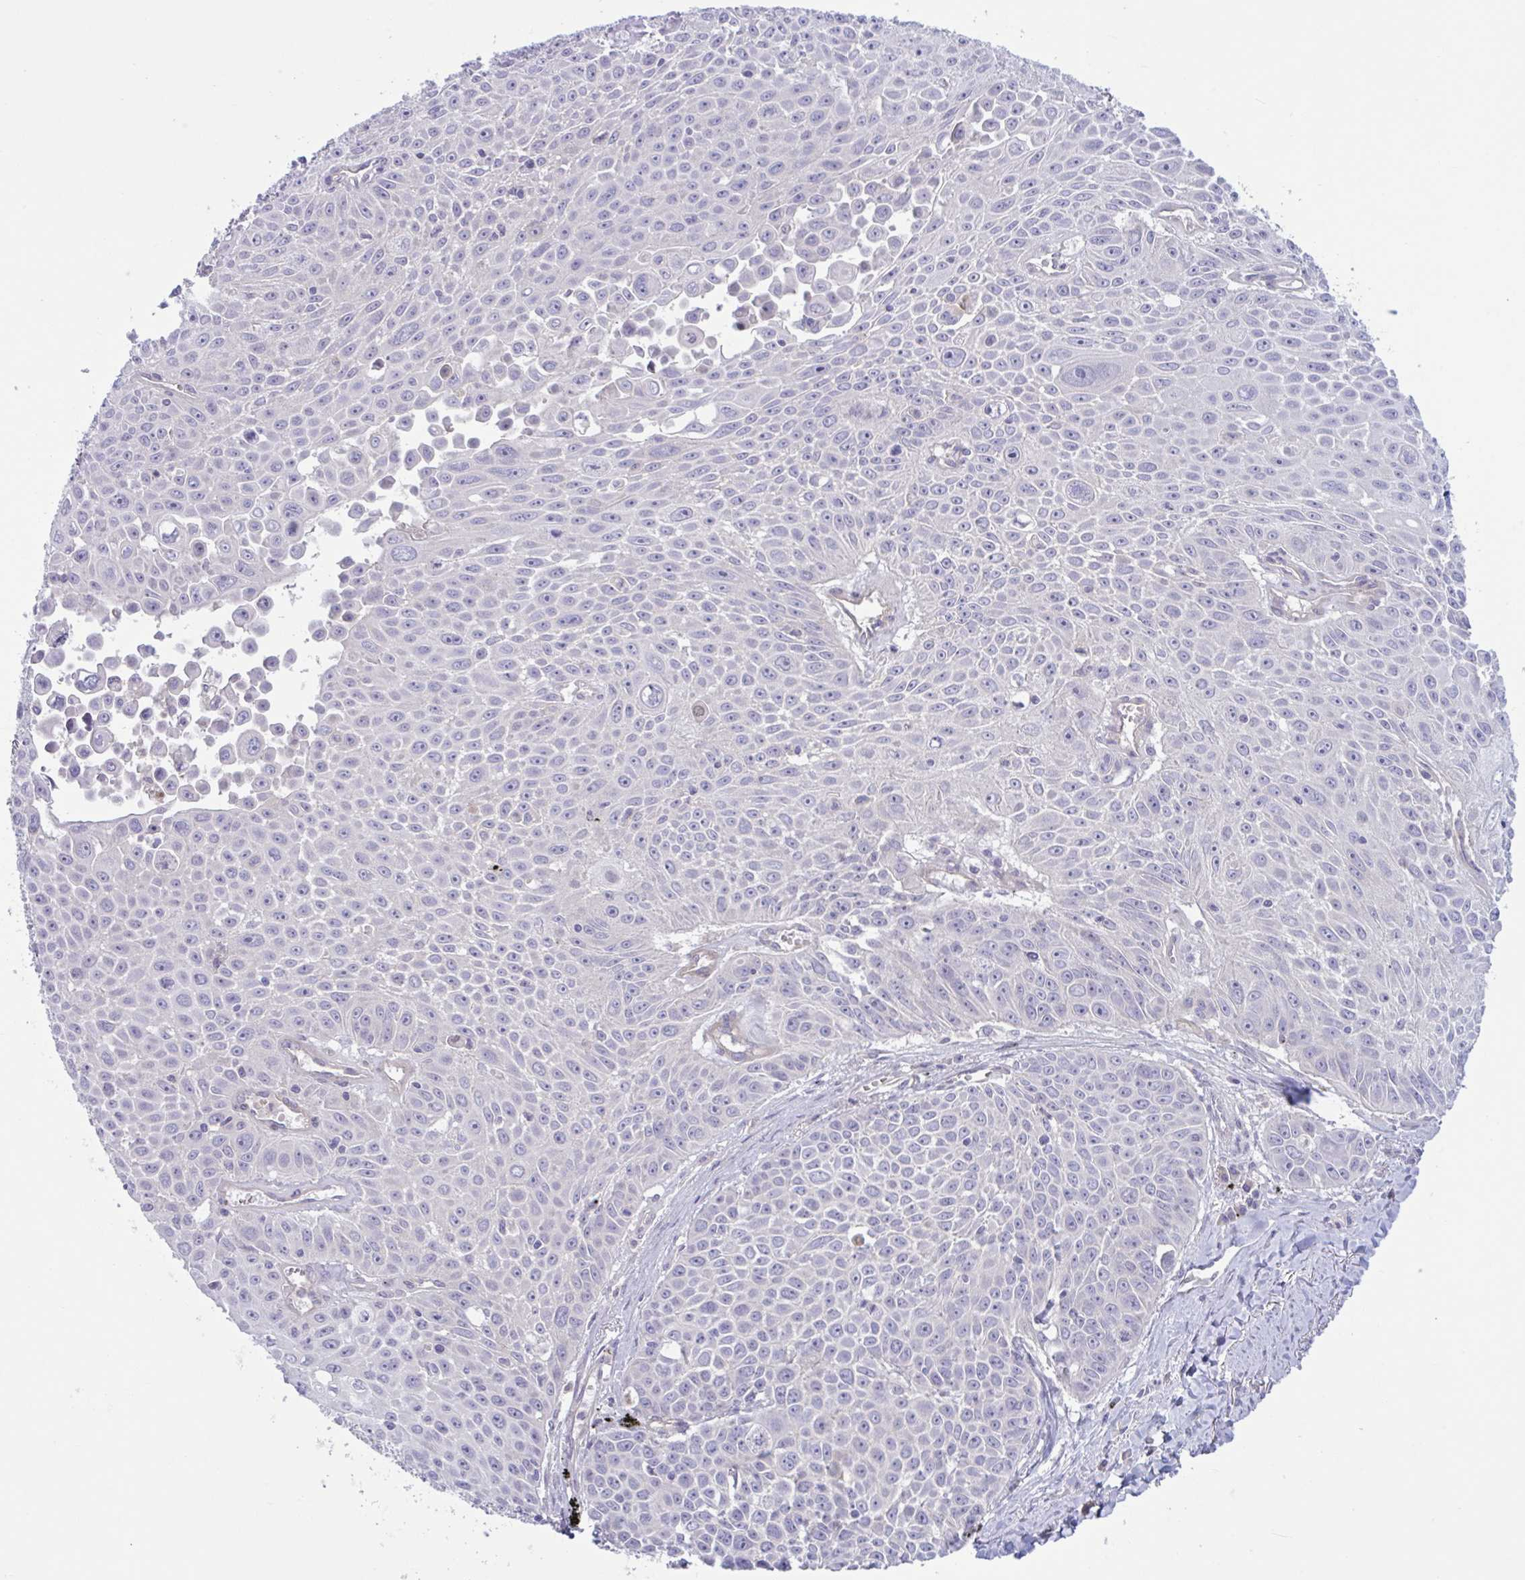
{"staining": {"intensity": "negative", "quantity": "none", "location": "none"}, "tissue": "lung cancer", "cell_type": "Tumor cells", "image_type": "cancer", "snomed": [{"axis": "morphology", "description": "Squamous cell carcinoma, NOS"}, {"axis": "morphology", "description": "Squamous cell carcinoma, metastatic, NOS"}, {"axis": "topography", "description": "Lymph node"}, {"axis": "topography", "description": "Lung"}], "caption": "The histopathology image demonstrates no significant expression in tumor cells of lung metastatic squamous cell carcinoma.", "gene": "TTC7B", "patient": {"sex": "female", "age": 62}}